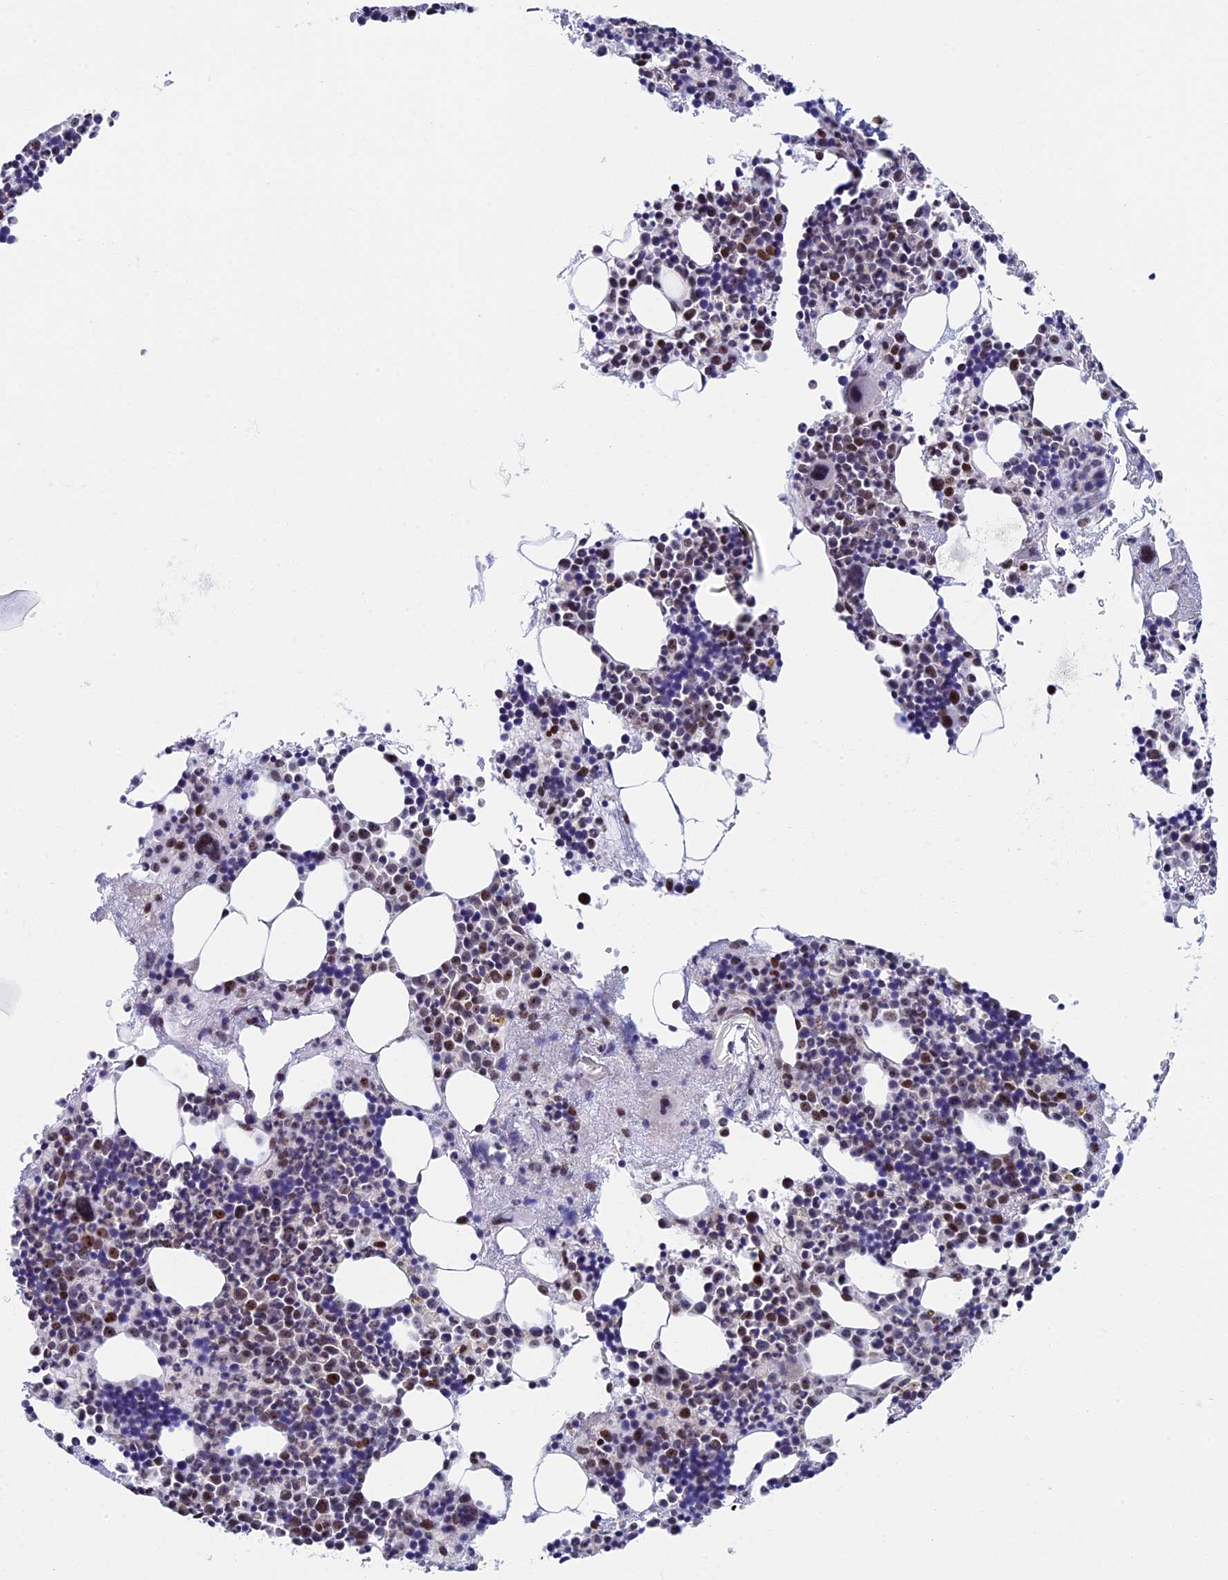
{"staining": {"intensity": "moderate", "quantity": "25%-75%", "location": "nuclear"}, "tissue": "bone marrow", "cell_type": "Hematopoietic cells", "image_type": "normal", "snomed": [{"axis": "morphology", "description": "Normal tissue, NOS"}, {"axis": "topography", "description": "Bone marrow"}], "caption": "Protein expression analysis of unremarkable bone marrow displays moderate nuclear staining in about 25%-75% of hematopoietic cells. (Stains: DAB in brown, nuclei in blue, Microscopy: brightfield microscopy at high magnification).", "gene": "CCDC86", "patient": {"sex": "male", "age": 51}}